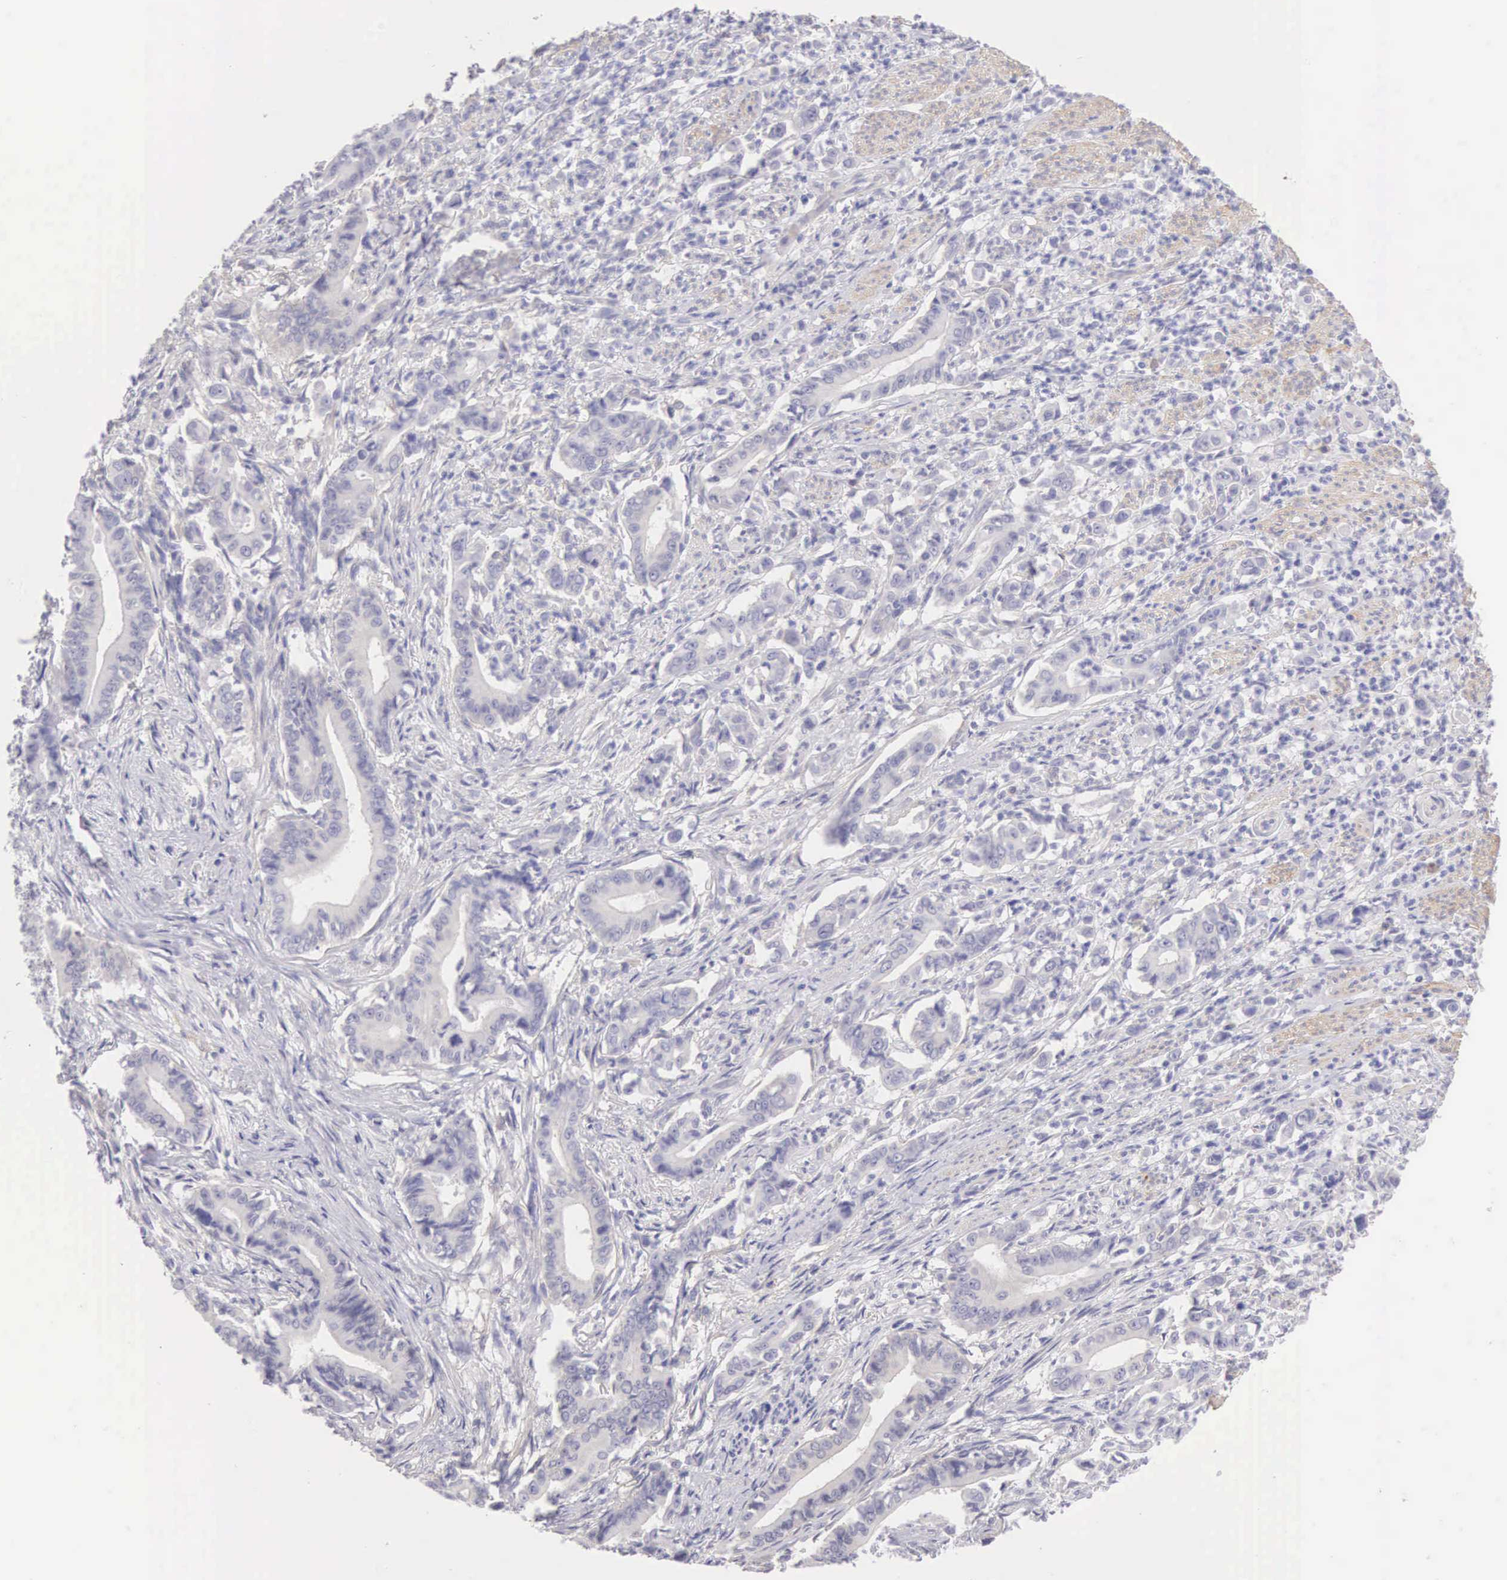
{"staining": {"intensity": "negative", "quantity": "none", "location": "none"}, "tissue": "stomach cancer", "cell_type": "Tumor cells", "image_type": "cancer", "snomed": [{"axis": "morphology", "description": "Adenocarcinoma, NOS"}, {"axis": "topography", "description": "Stomach"}], "caption": "A micrograph of human stomach adenocarcinoma is negative for staining in tumor cells.", "gene": "ARFGAP3", "patient": {"sex": "female", "age": 76}}